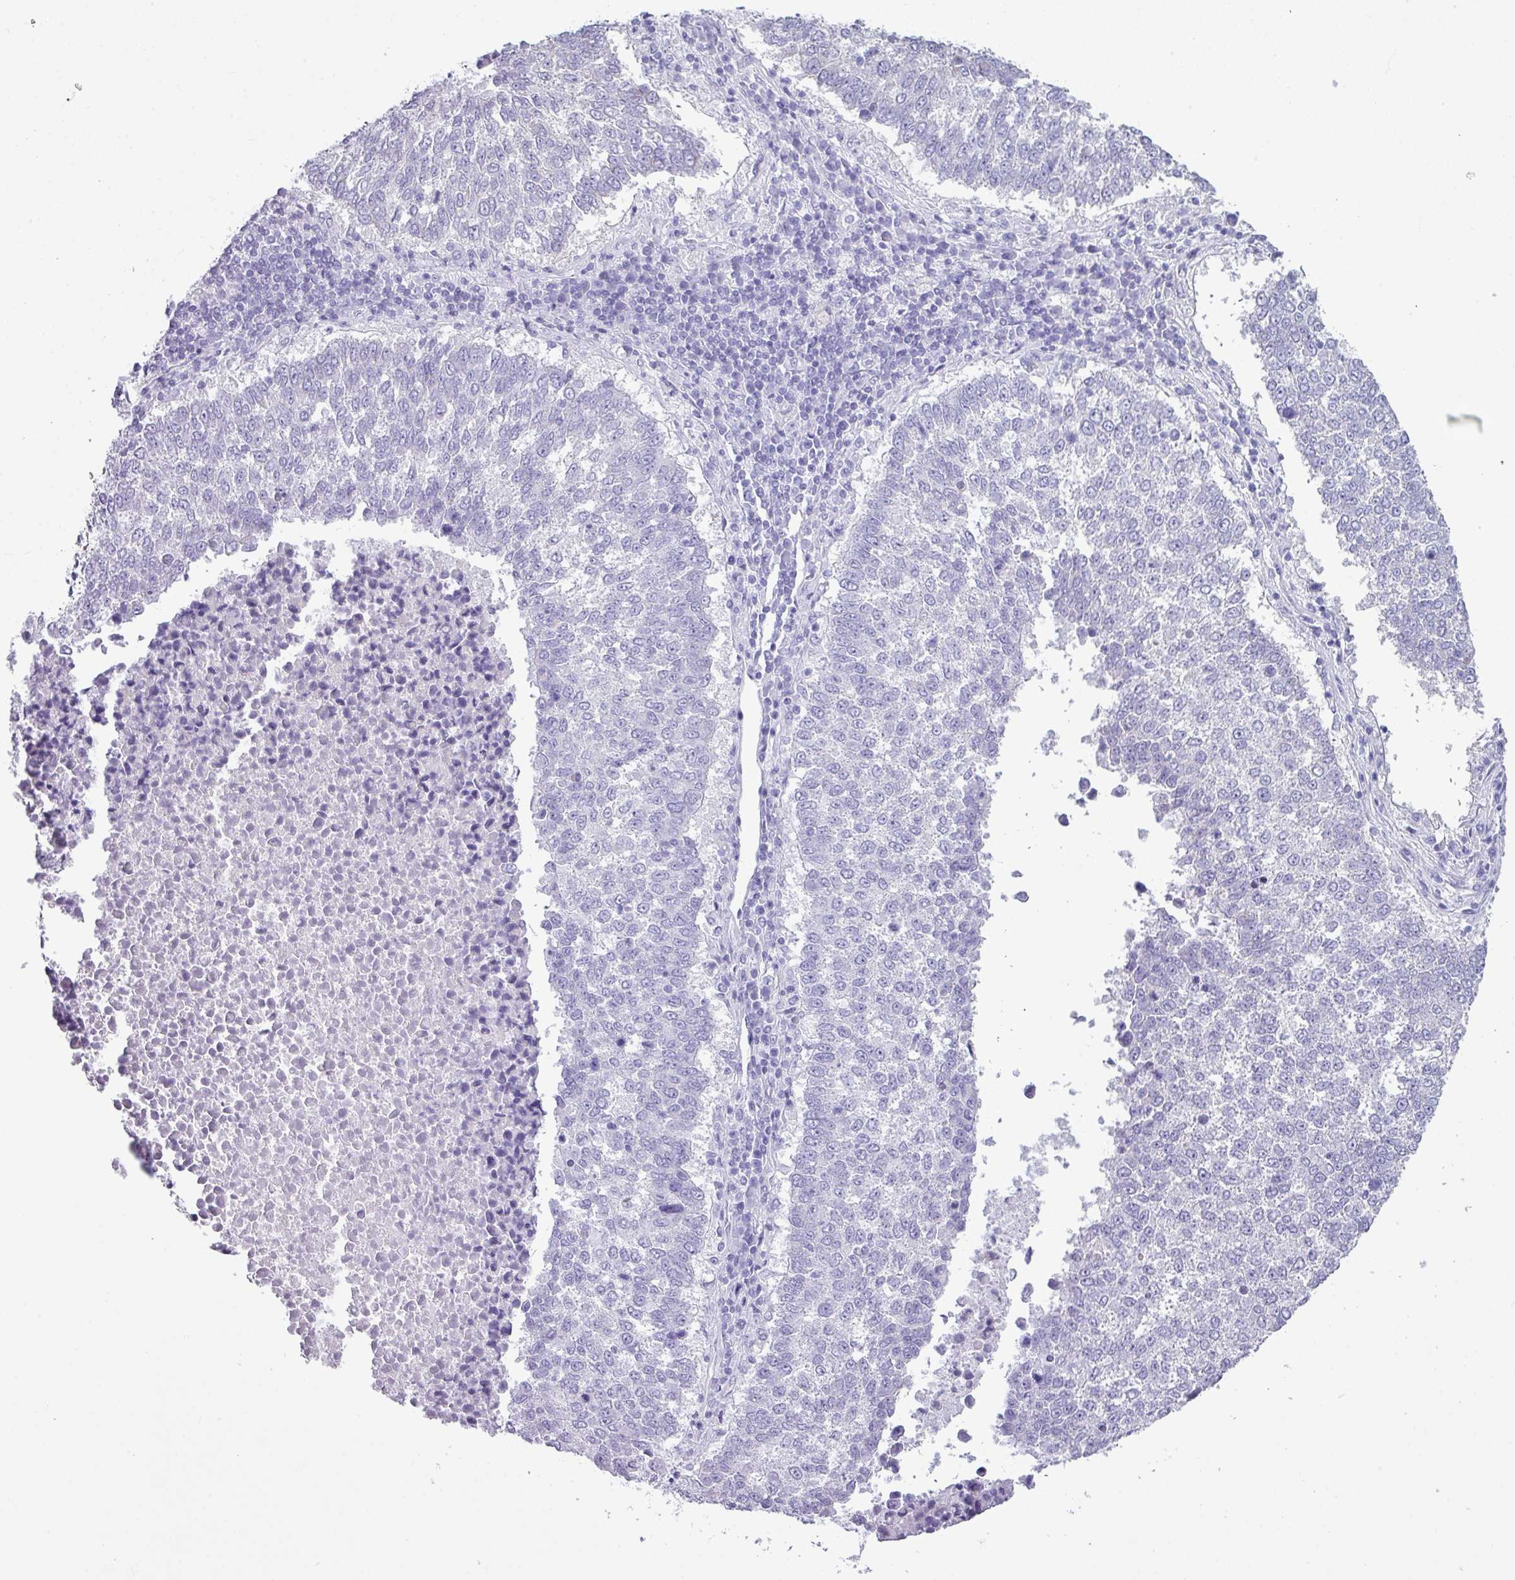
{"staining": {"intensity": "negative", "quantity": "none", "location": "none"}, "tissue": "lung cancer", "cell_type": "Tumor cells", "image_type": "cancer", "snomed": [{"axis": "morphology", "description": "Squamous cell carcinoma, NOS"}, {"axis": "topography", "description": "Lung"}], "caption": "Tumor cells show no significant protein staining in lung cancer (squamous cell carcinoma). (DAB (3,3'-diaminobenzidine) IHC visualized using brightfield microscopy, high magnification).", "gene": "ABCC5", "patient": {"sex": "male", "age": 73}}